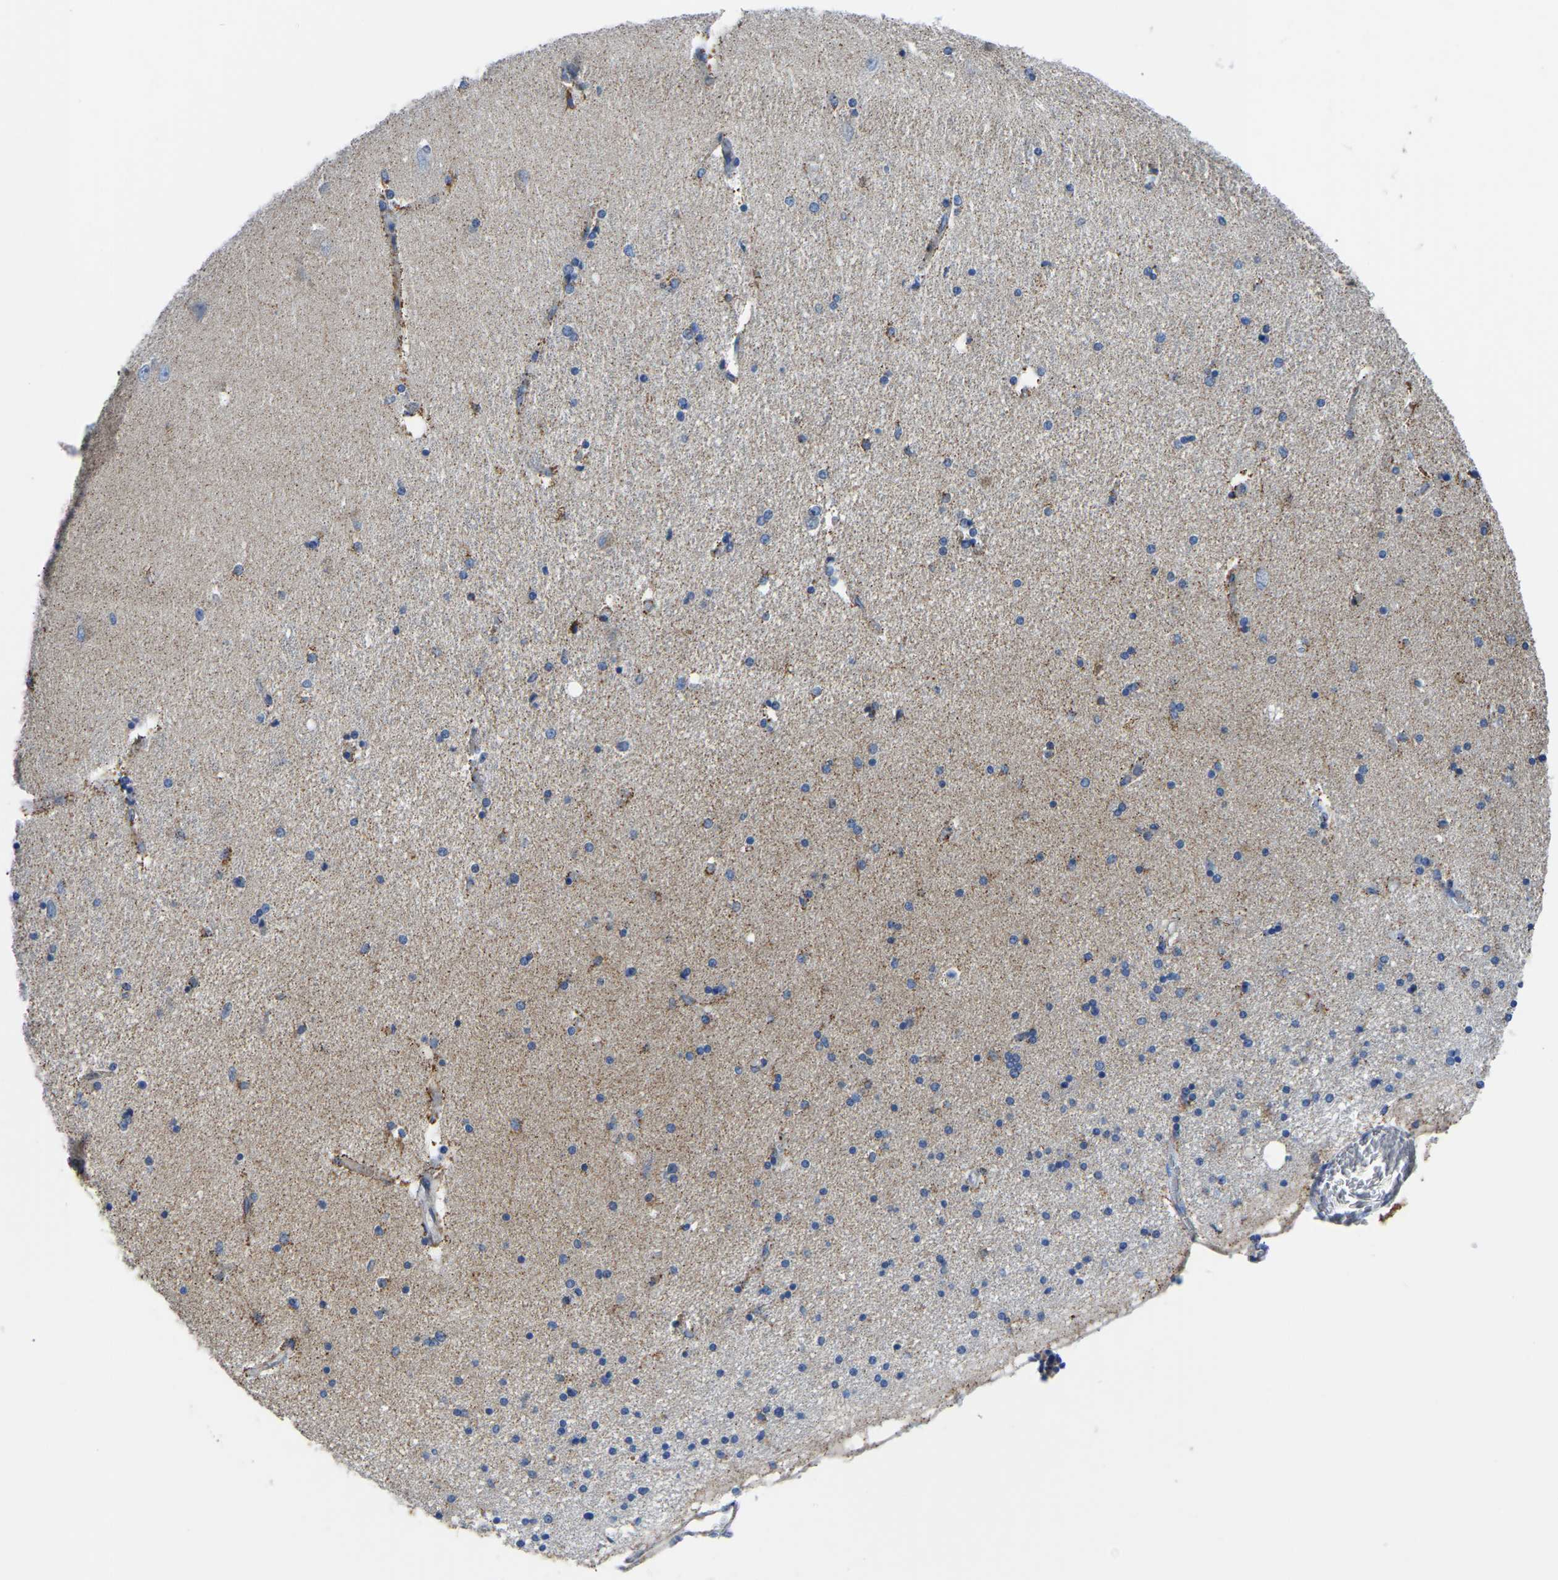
{"staining": {"intensity": "moderate", "quantity": "25%-75%", "location": "cytoplasmic/membranous"}, "tissue": "hippocampus", "cell_type": "Glial cells", "image_type": "normal", "snomed": [{"axis": "morphology", "description": "Normal tissue, NOS"}, {"axis": "topography", "description": "Hippocampus"}], "caption": "A brown stain labels moderate cytoplasmic/membranous staining of a protein in glial cells of benign human hippocampus.", "gene": "ETFA", "patient": {"sex": "female", "age": 54}}